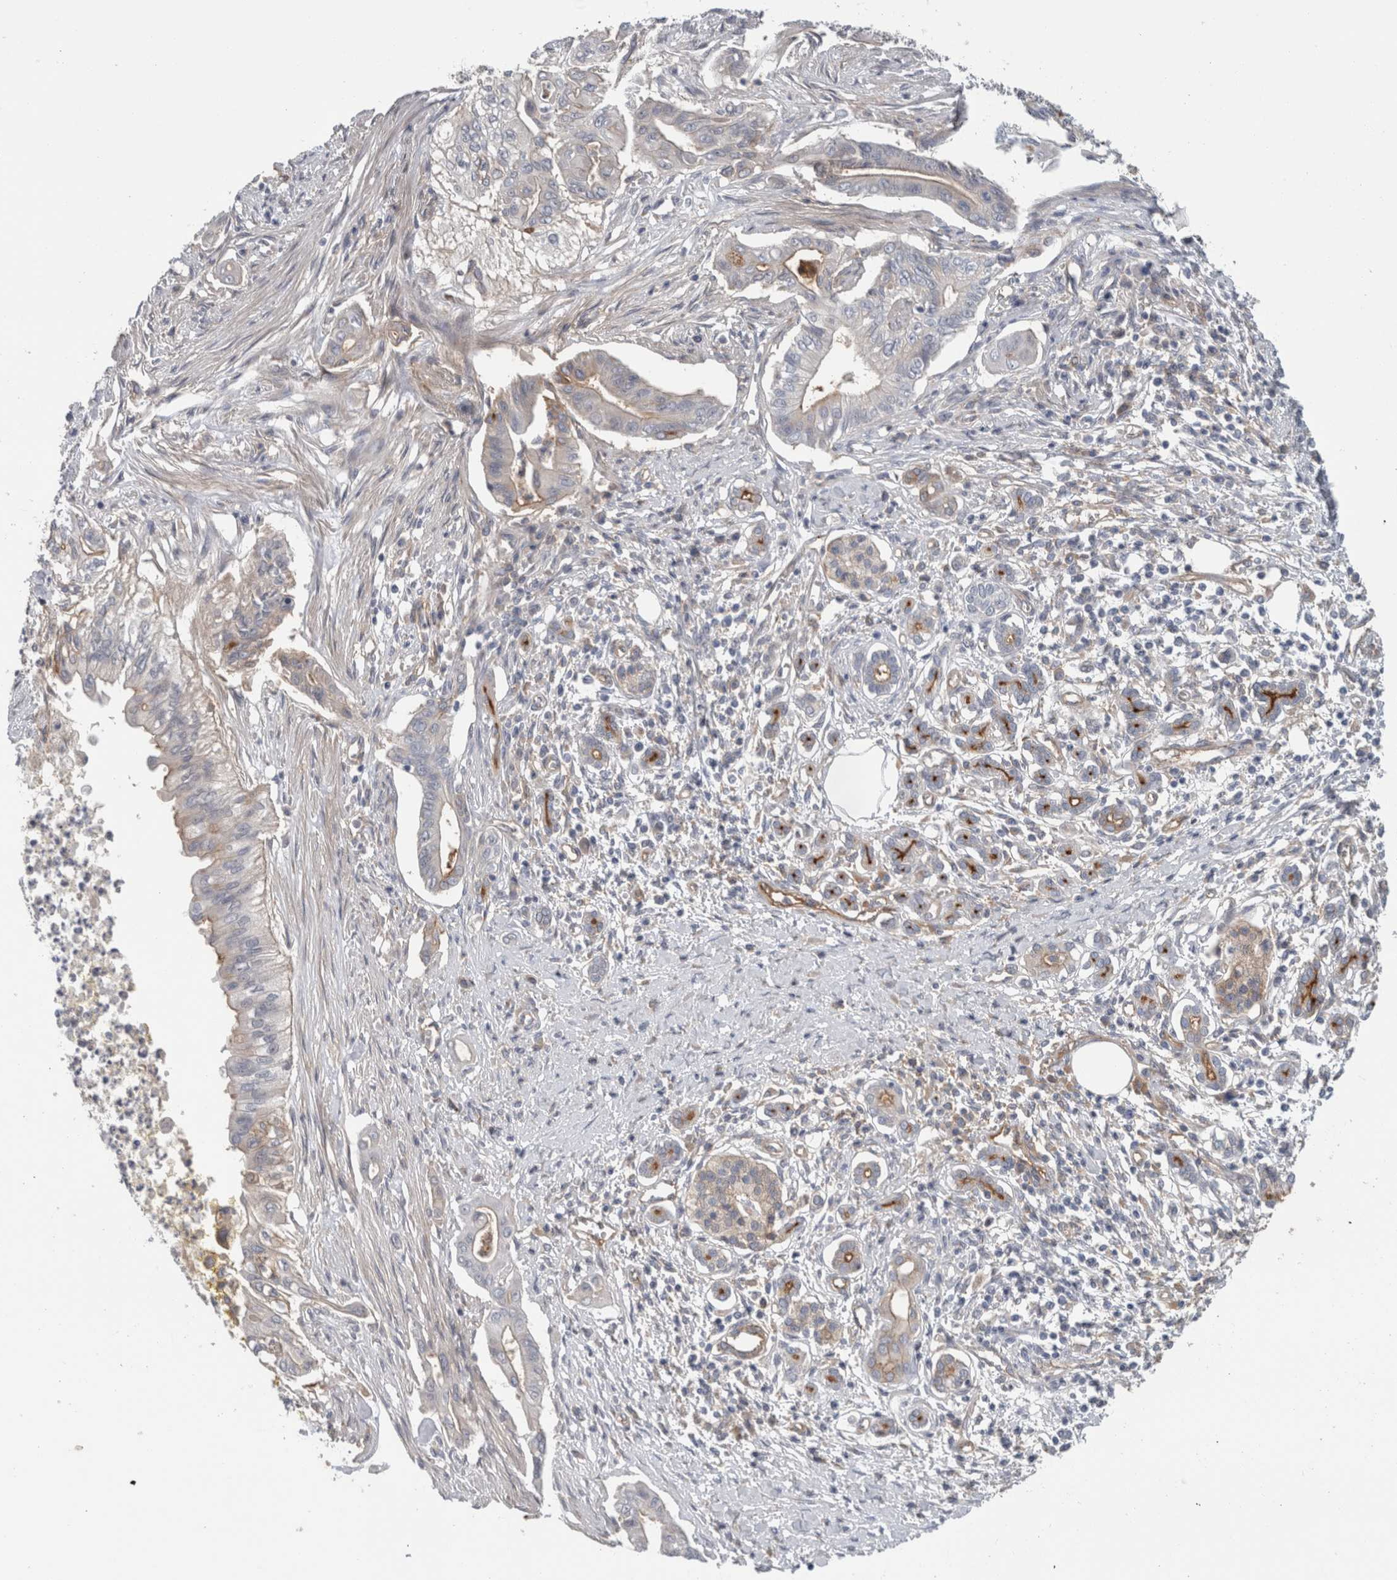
{"staining": {"intensity": "negative", "quantity": "none", "location": "none"}, "tissue": "pancreatic cancer", "cell_type": "Tumor cells", "image_type": "cancer", "snomed": [{"axis": "morphology", "description": "Adenocarcinoma, NOS"}, {"axis": "topography", "description": "Pancreas"}], "caption": "Pancreatic cancer stained for a protein using immunohistochemistry (IHC) displays no staining tumor cells.", "gene": "CD59", "patient": {"sex": "male", "age": 58}}